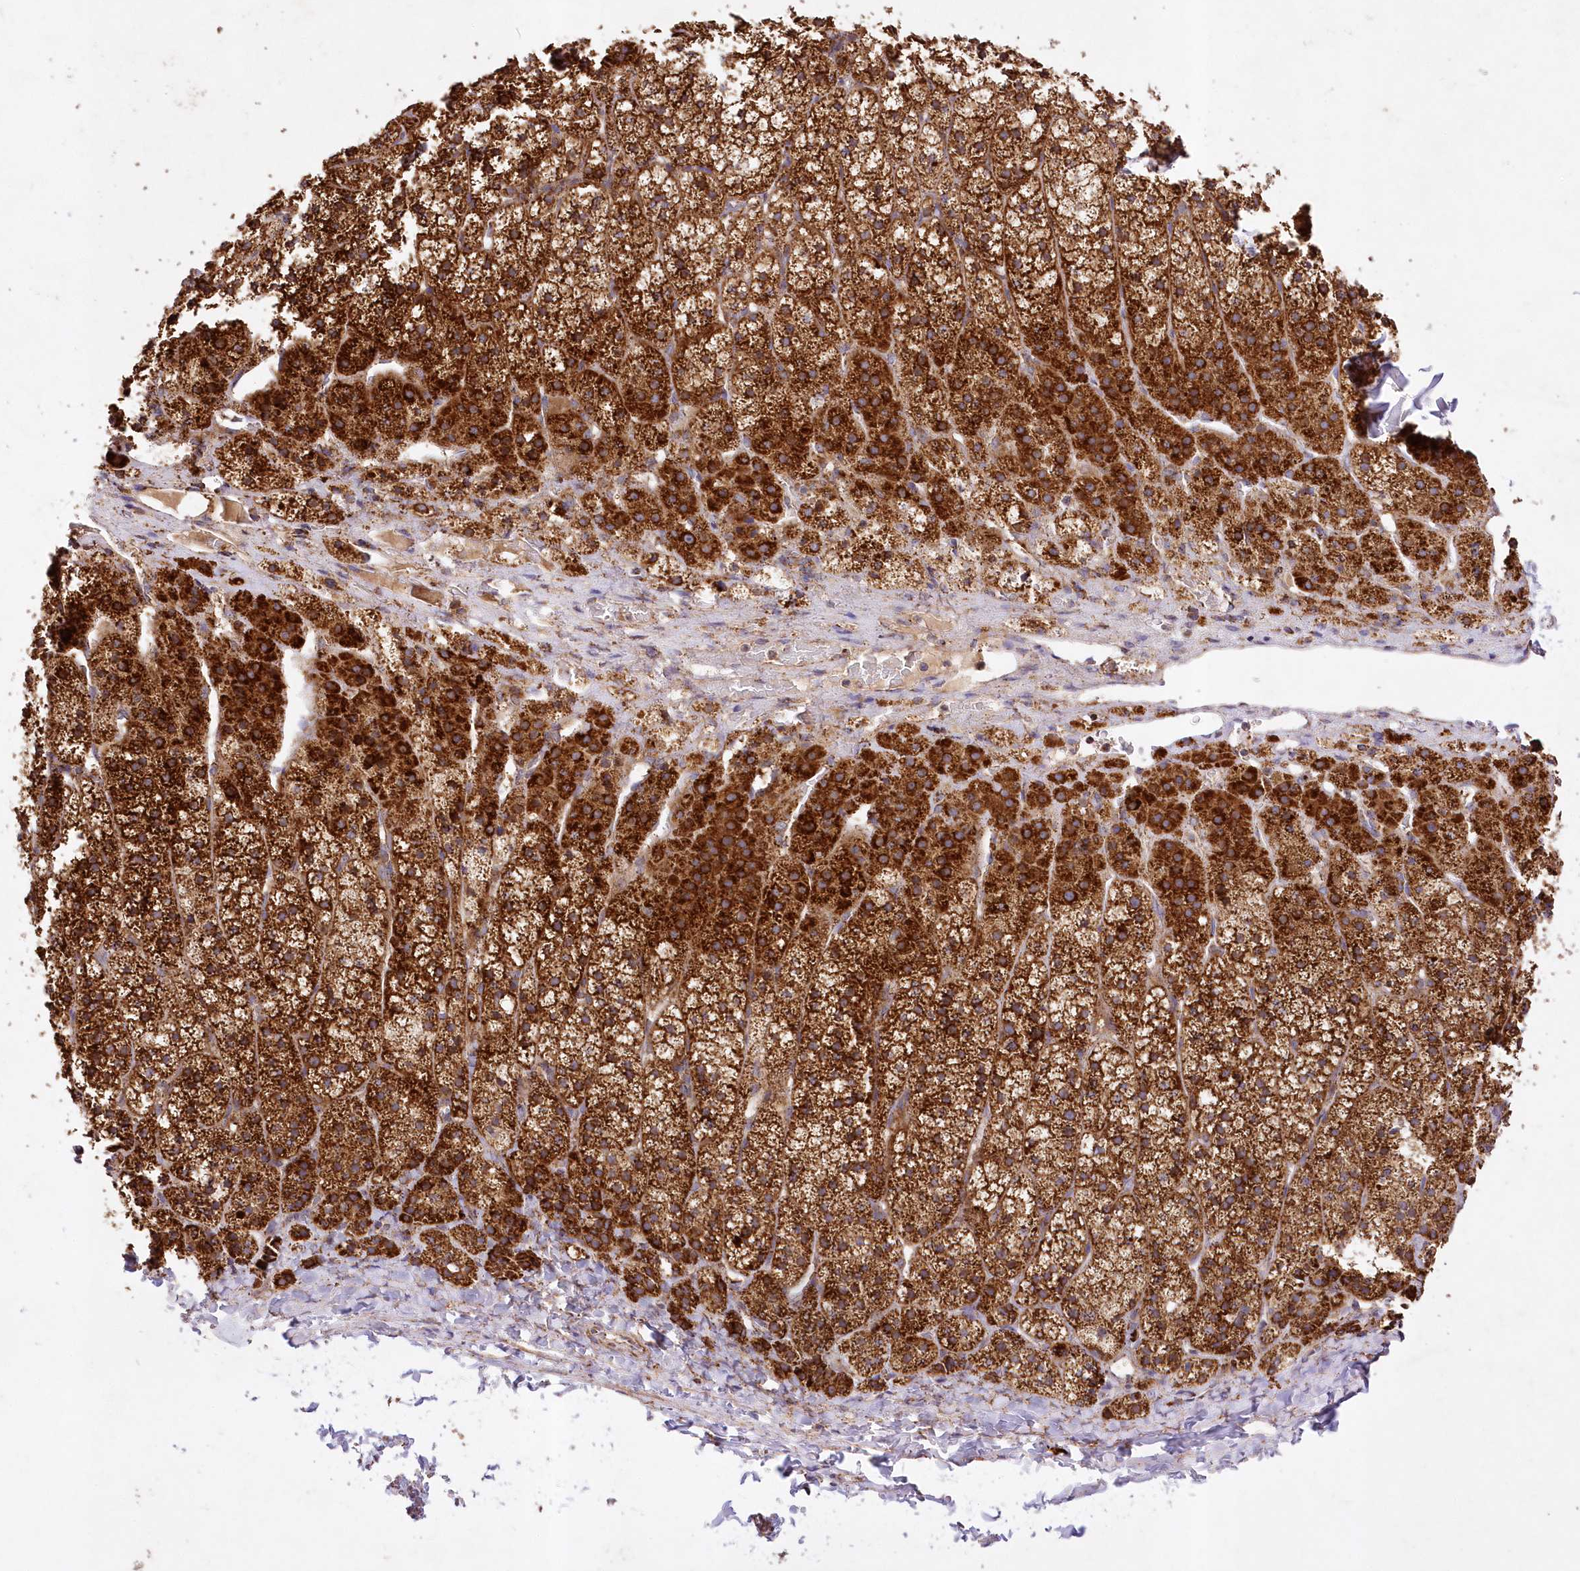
{"staining": {"intensity": "strong", "quantity": ">75%", "location": "cytoplasmic/membranous"}, "tissue": "adrenal gland", "cell_type": "Glandular cells", "image_type": "normal", "snomed": [{"axis": "morphology", "description": "Normal tissue, NOS"}, {"axis": "topography", "description": "Adrenal gland"}], "caption": "A histopathology image of adrenal gland stained for a protein reveals strong cytoplasmic/membranous brown staining in glandular cells. (DAB (3,3'-diaminobenzidine) = brown stain, brightfield microscopy at high magnification).", "gene": "ASNSD1", "patient": {"sex": "female", "age": 44}}